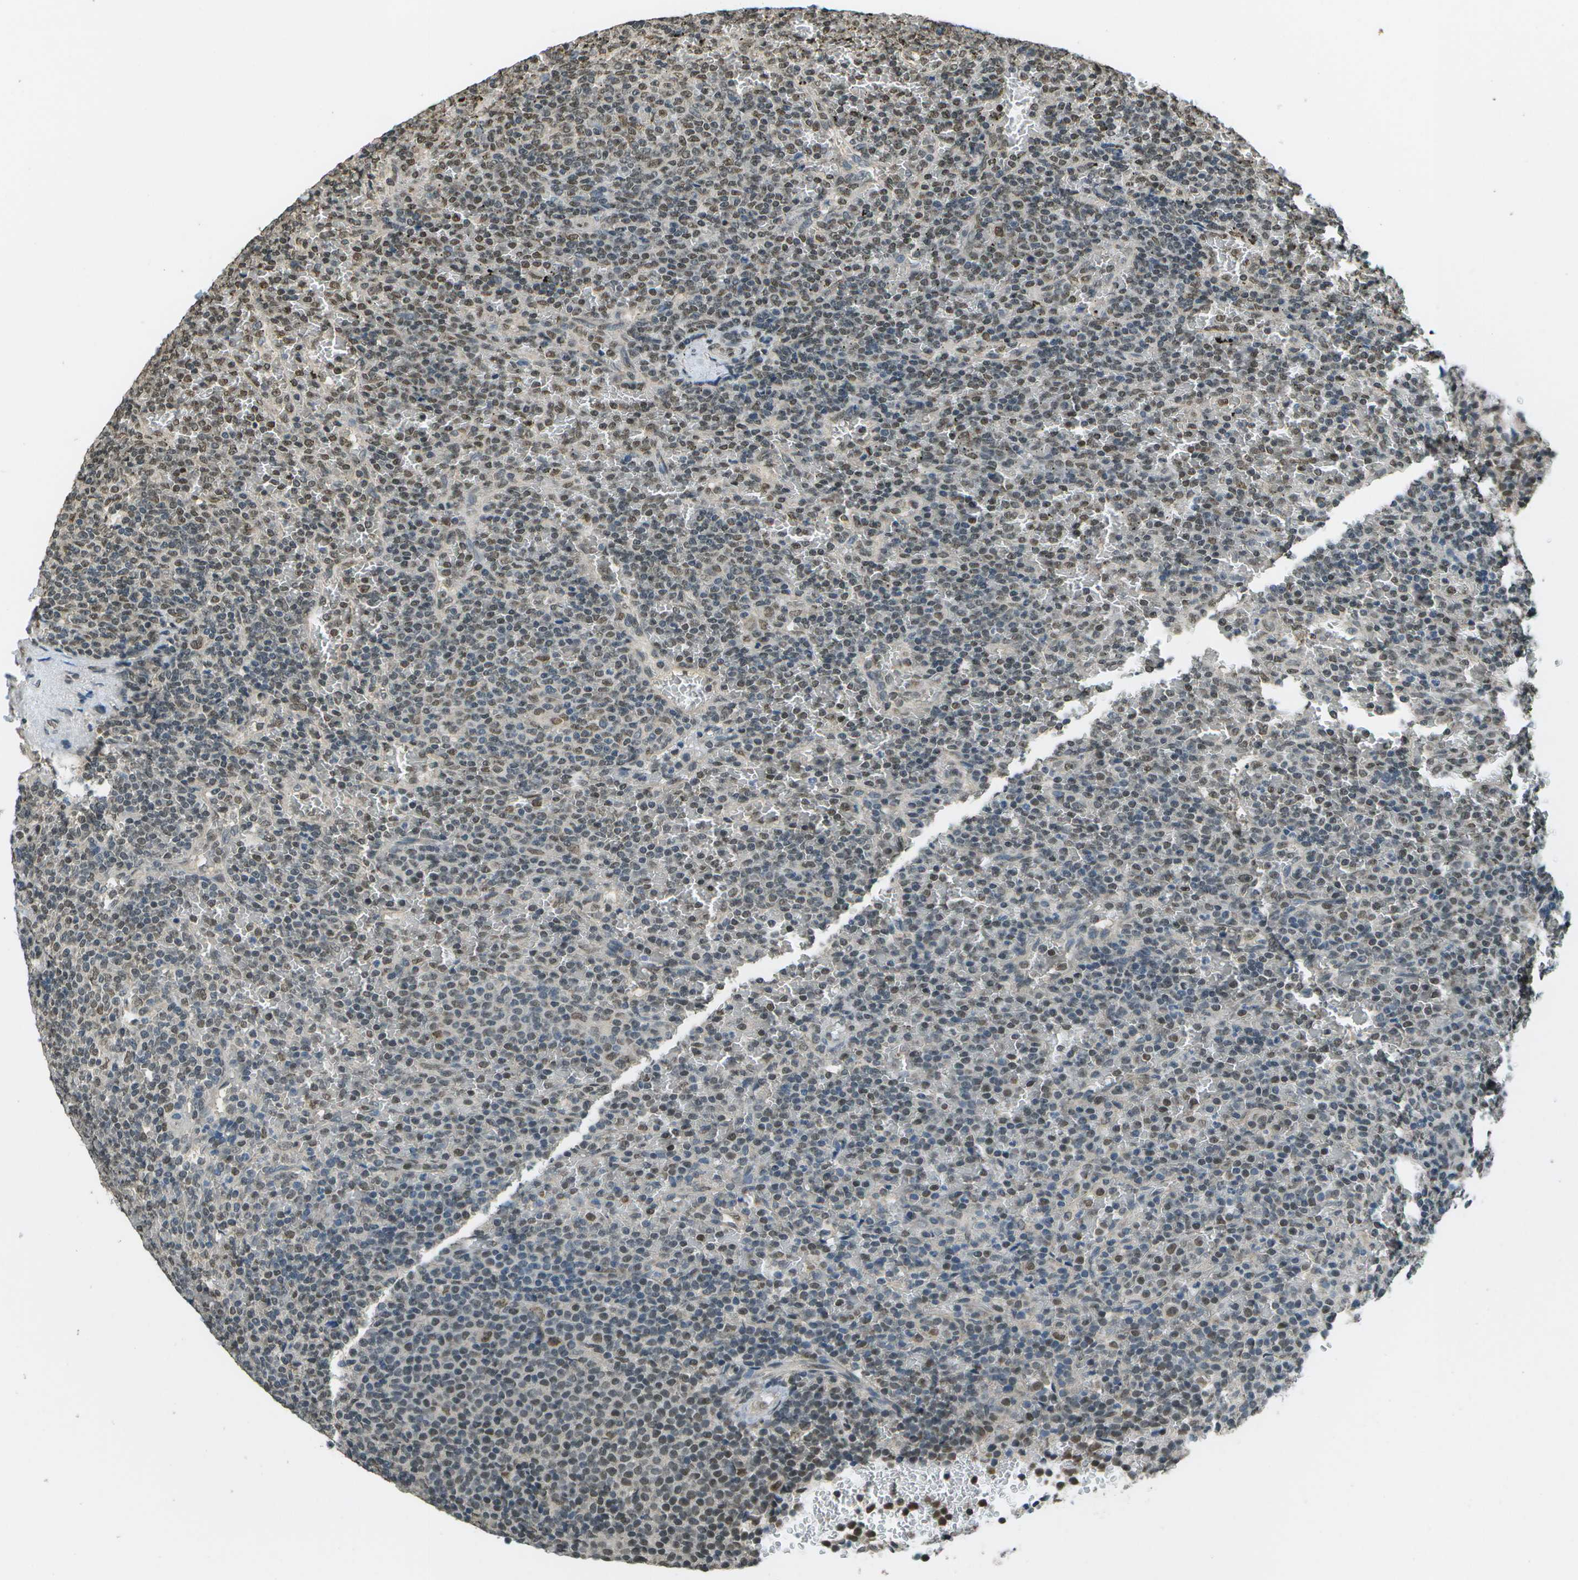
{"staining": {"intensity": "moderate", "quantity": "25%-75%", "location": "nuclear"}, "tissue": "lymphoma", "cell_type": "Tumor cells", "image_type": "cancer", "snomed": [{"axis": "morphology", "description": "Malignant lymphoma, non-Hodgkin's type, Low grade"}, {"axis": "topography", "description": "Spleen"}], "caption": "A brown stain highlights moderate nuclear positivity of a protein in human low-grade malignant lymphoma, non-Hodgkin's type tumor cells. Ihc stains the protein of interest in brown and the nuclei are stained blue.", "gene": "ABL2", "patient": {"sex": "female", "age": 77}}